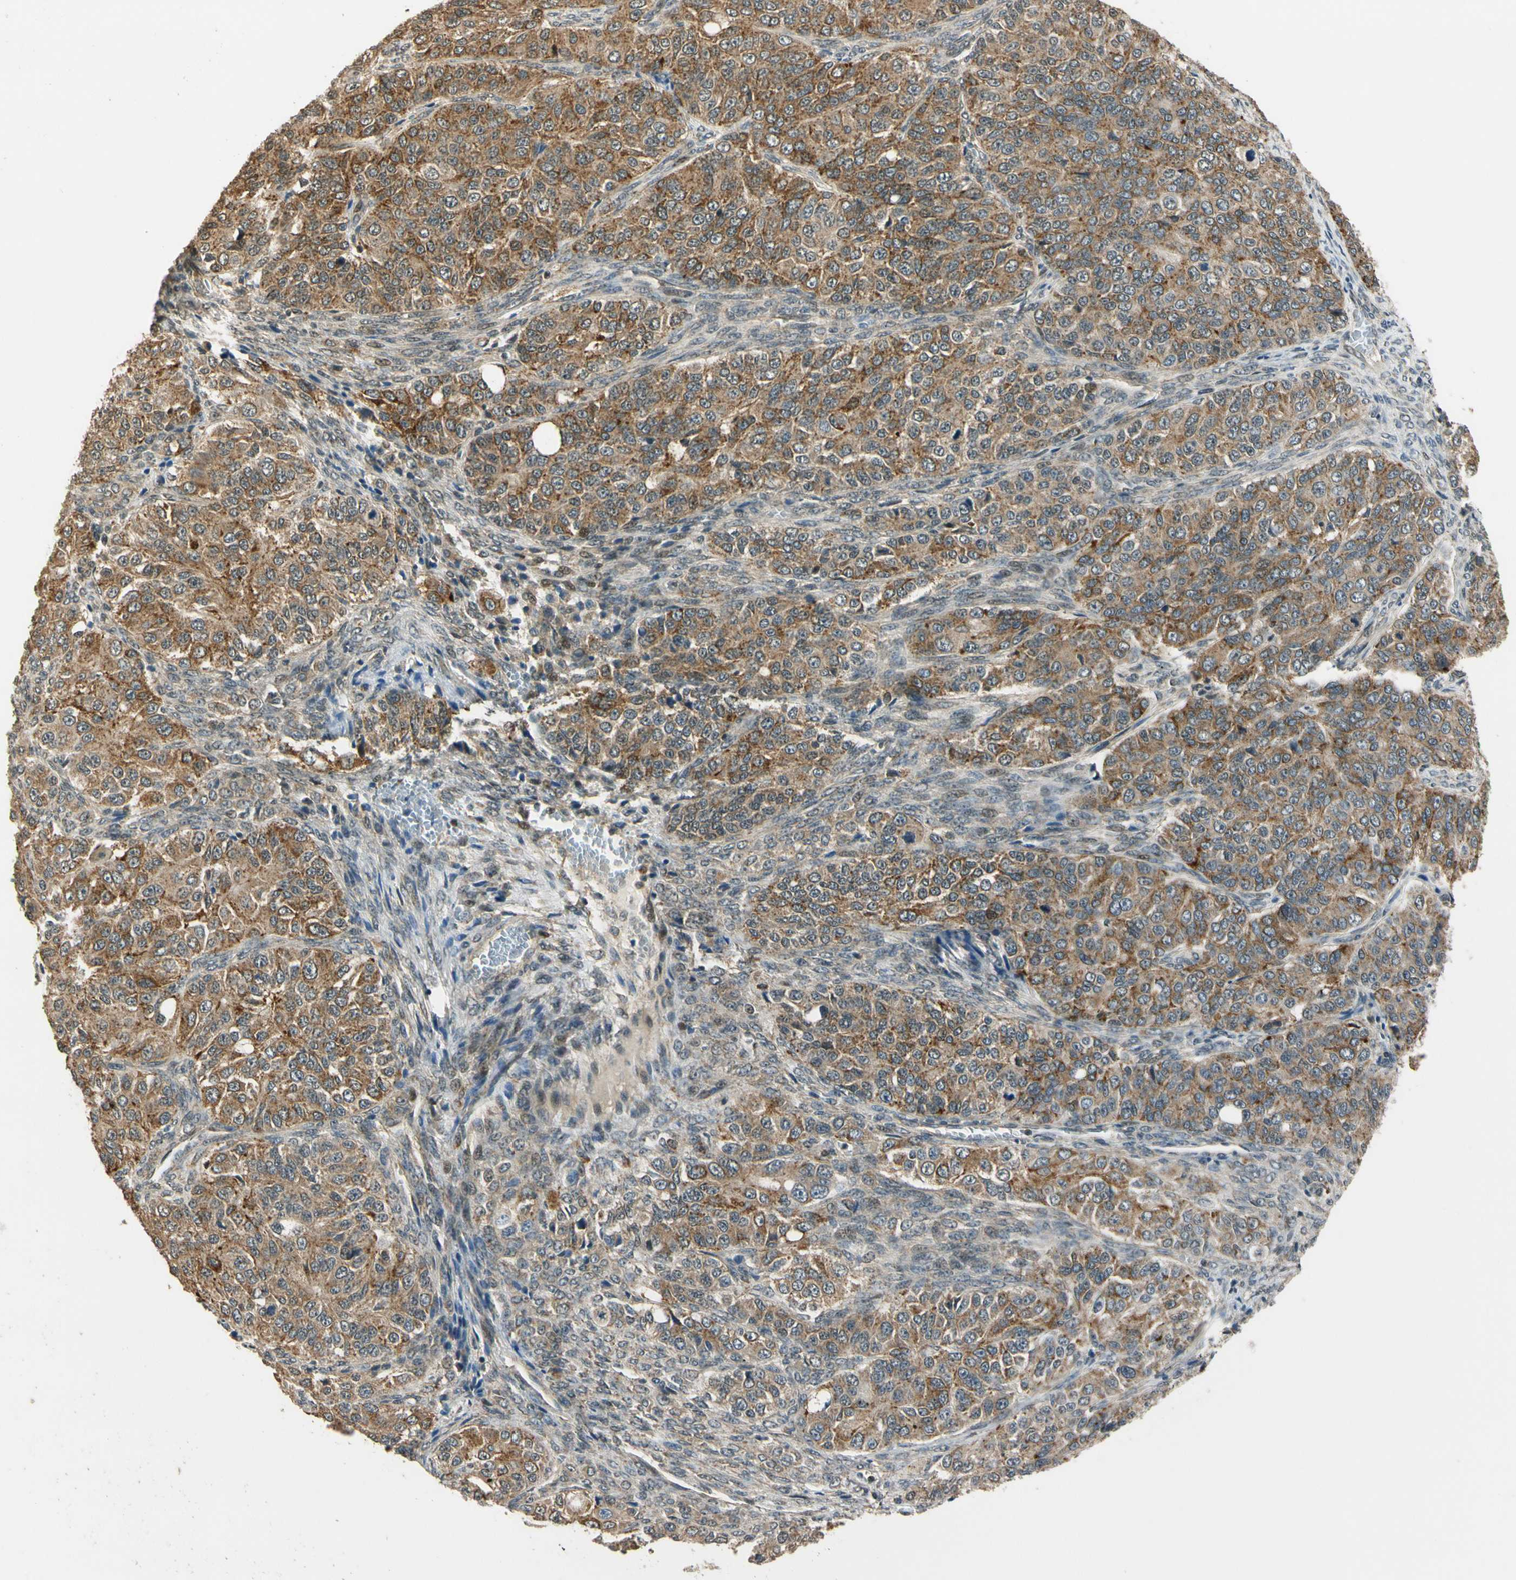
{"staining": {"intensity": "moderate", "quantity": ">75%", "location": "cytoplasmic/membranous"}, "tissue": "ovarian cancer", "cell_type": "Tumor cells", "image_type": "cancer", "snomed": [{"axis": "morphology", "description": "Carcinoma, endometroid"}, {"axis": "topography", "description": "Ovary"}], "caption": "Immunohistochemical staining of human ovarian cancer reveals moderate cytoplasmic/membranous protein staining in about >75% of tumor cells.", "gene": "LAMTOR1", "patient": {"sex": "female", "age": 51}}